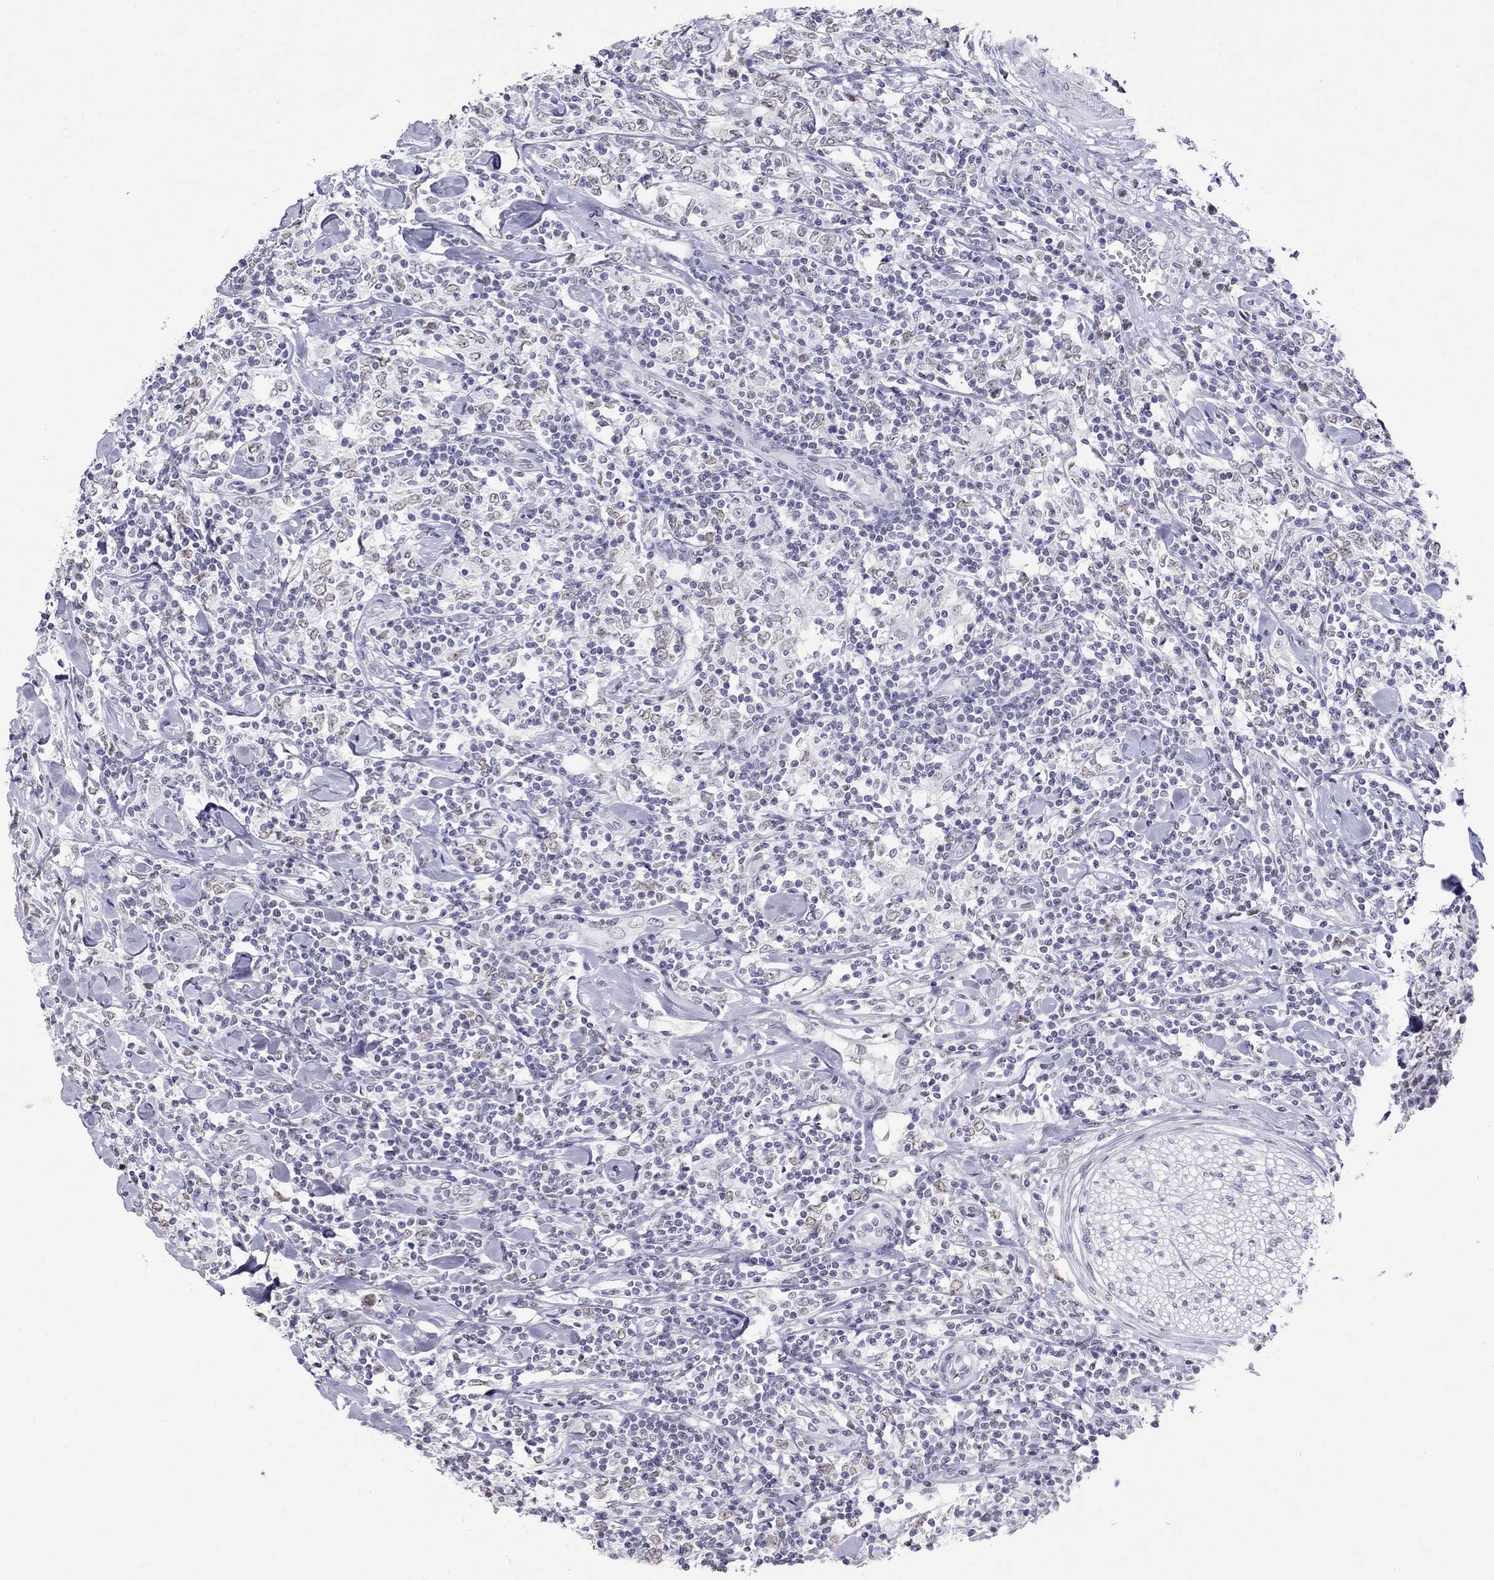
{"staining": {"intensity": "negative", "quantity": "none", "location": "none"}, "tissue": "lymphoma", "cell_type": "Tumor cells", "image_type": "cancer", "snomed": [{"axis": "morphology", "description": "Malignant lymphoma, non-Hodgkin's type, High grade"}, {"axis": "topography", "description": "Lymph node"}], "caption": "IHC of human lymphoma shows no positivity in tumor cells.", "gene": "JHY", "patient": {"sex": "female", "age": 84}}